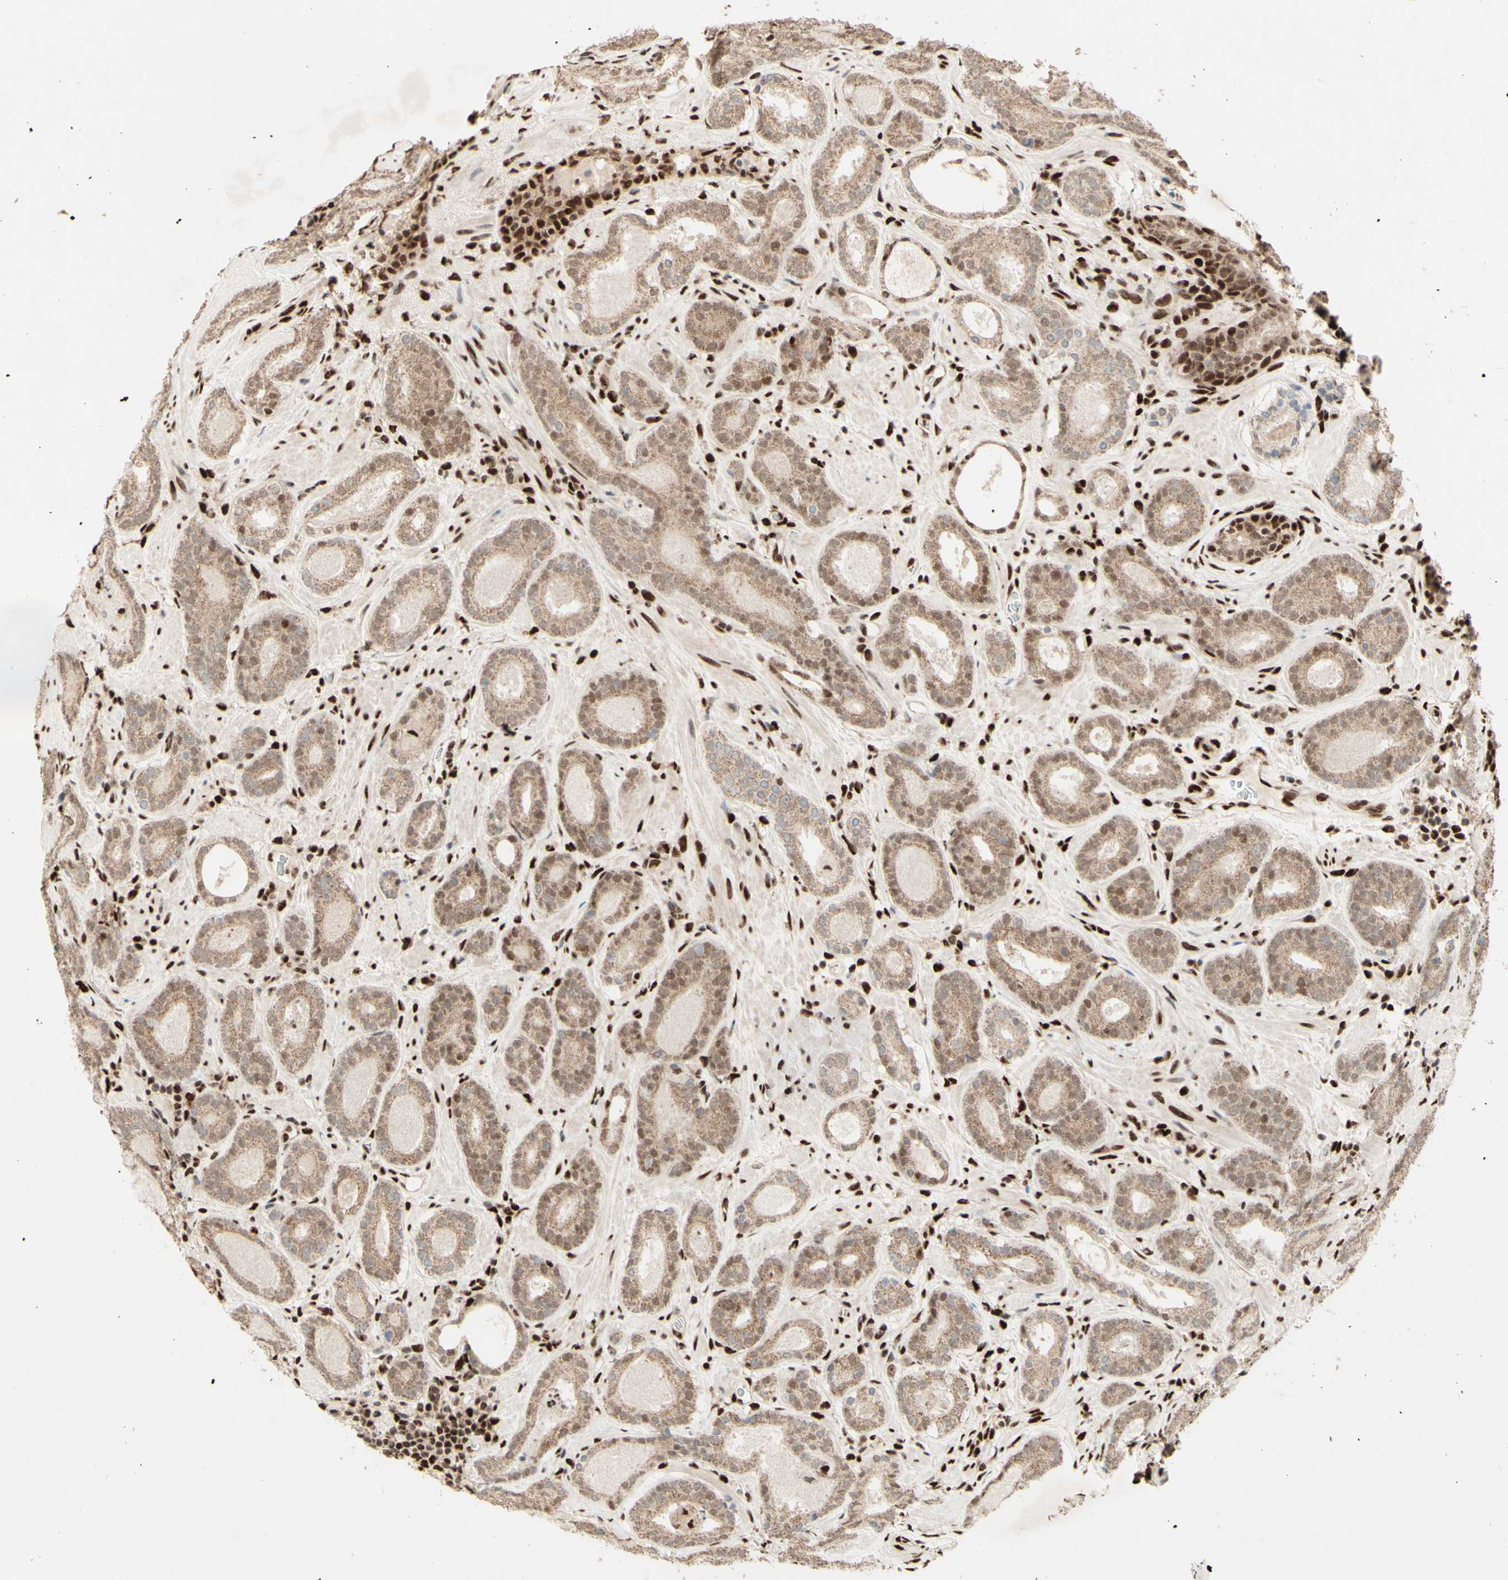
{"staining": {"intensity": "weak", "quantity": ">75%", "location": "cytoplasmic/membranous,nuclear"}, "tissue": "prostate cancer", "cell_type": "Tumor cells", "image_type": "cancer", "snomed": [{"axis": "morphology", "description": "Adenocarcinoma, Low grade"}, {"axis": "topography", "description": "Prostate"}], "caption": "Prostate adenocarcinoma (low-grade) stained for a protein (brown) exhibits weak cytoplasmic/membranous and nuclear positive expression in approximately >75% of tumor cells.", "gene": "NR3C1", "patient": {"sex": "male", "age": 69}}